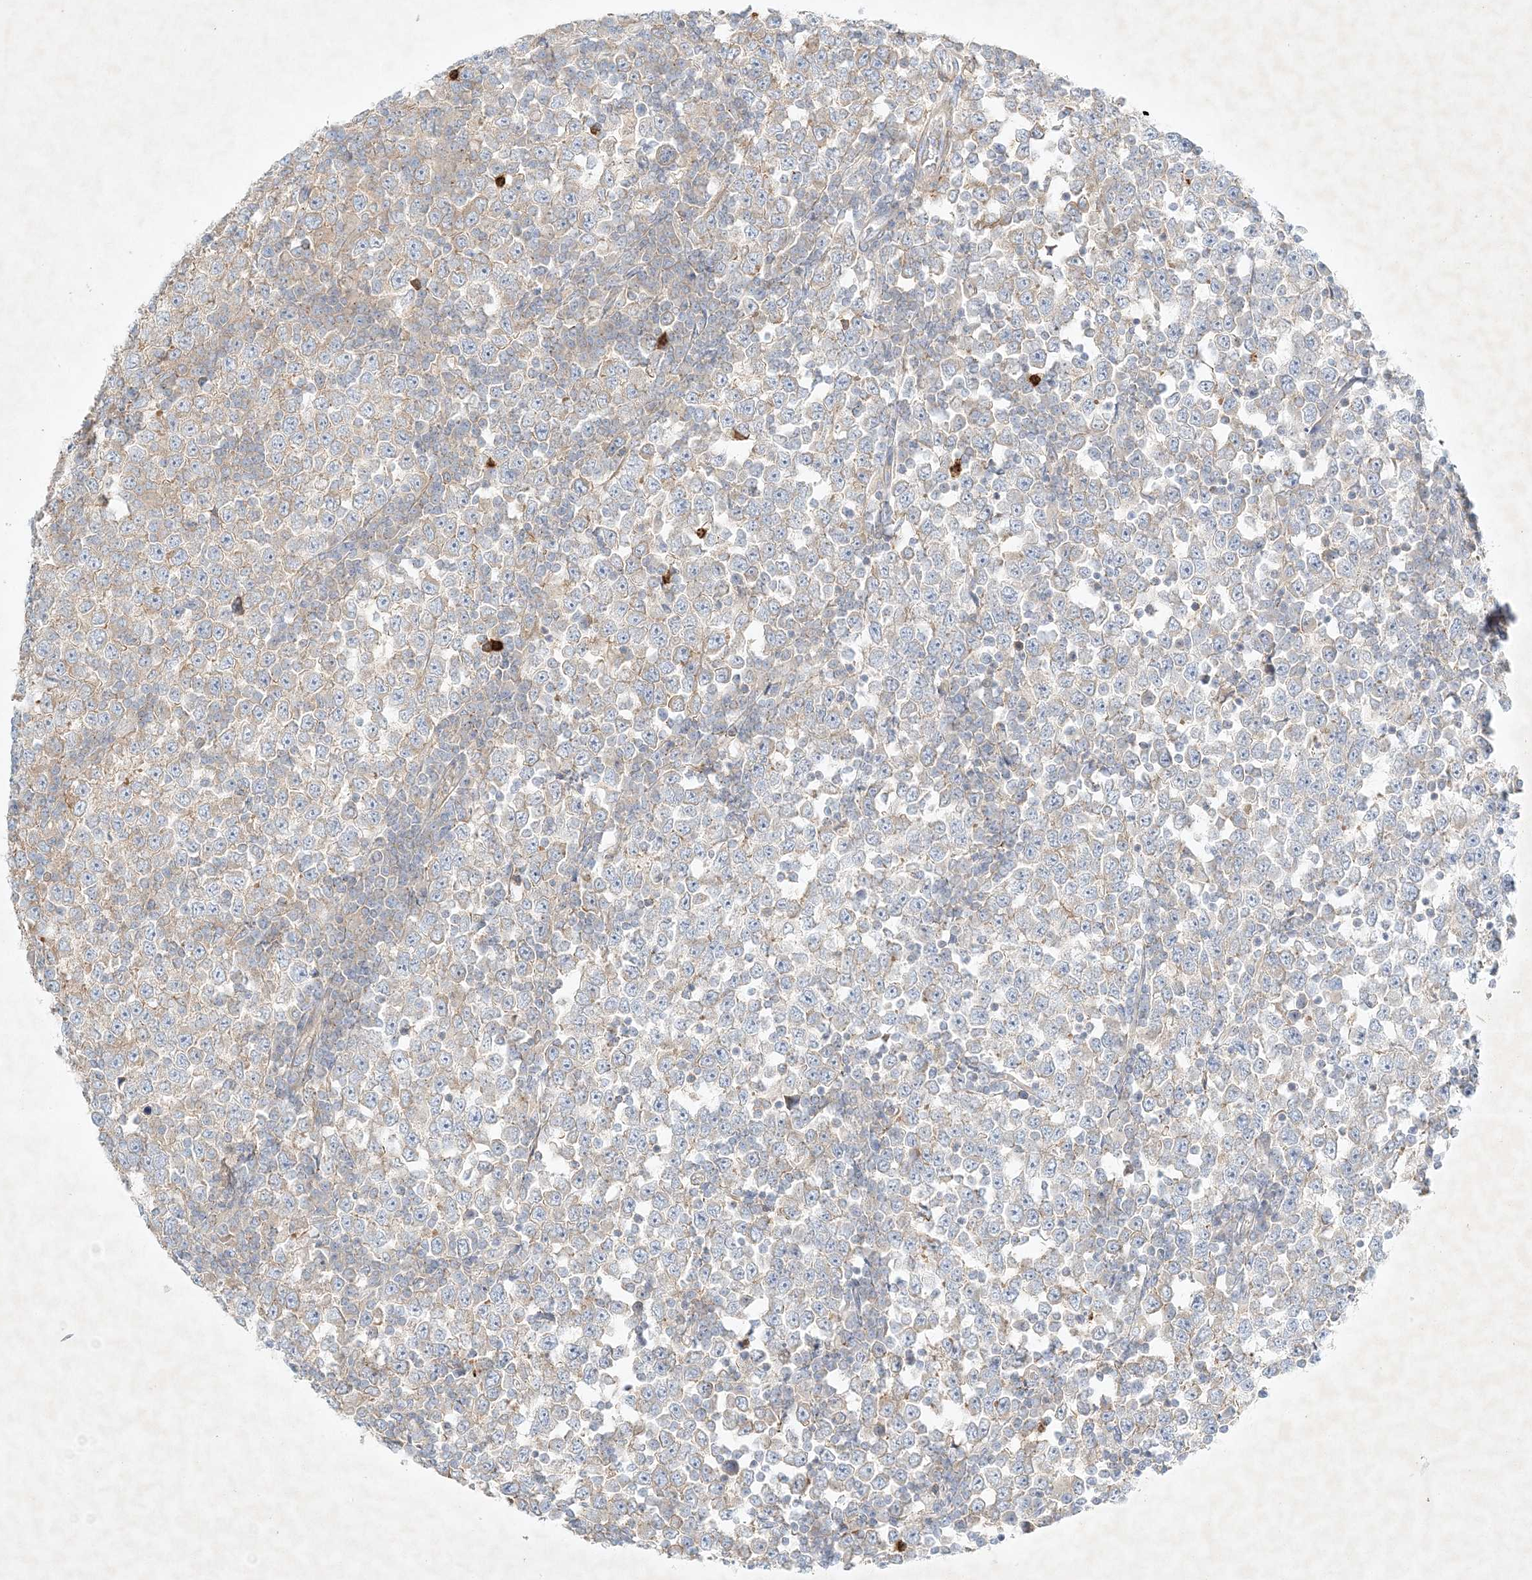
{"staining": {"intensity": "weak", "quantity": "25%-75%", "location": "cytoplasmic/membranous"}, "tissue": "testis cancer", "cell_type": "Tumor cells", "image_type": "cancer", "snomed": [{"axis": "morphology", "description": "Seminoma, NOS"}, {"axis": "topography", "description": "Testis"}], "caption": "DAB immunohistochemical staining of testis seminoma reveals weak cytoplasmic/membranous protein expression in about 25%-75% of tumor cells. The staining was performed using DAB to visualize the protein expression in brown, while the nuclei were stained in blue with hematoxylin (Magnification: 20x).", "gene": "STK11IP", "patient": {"sex": "male", "age": 65}}